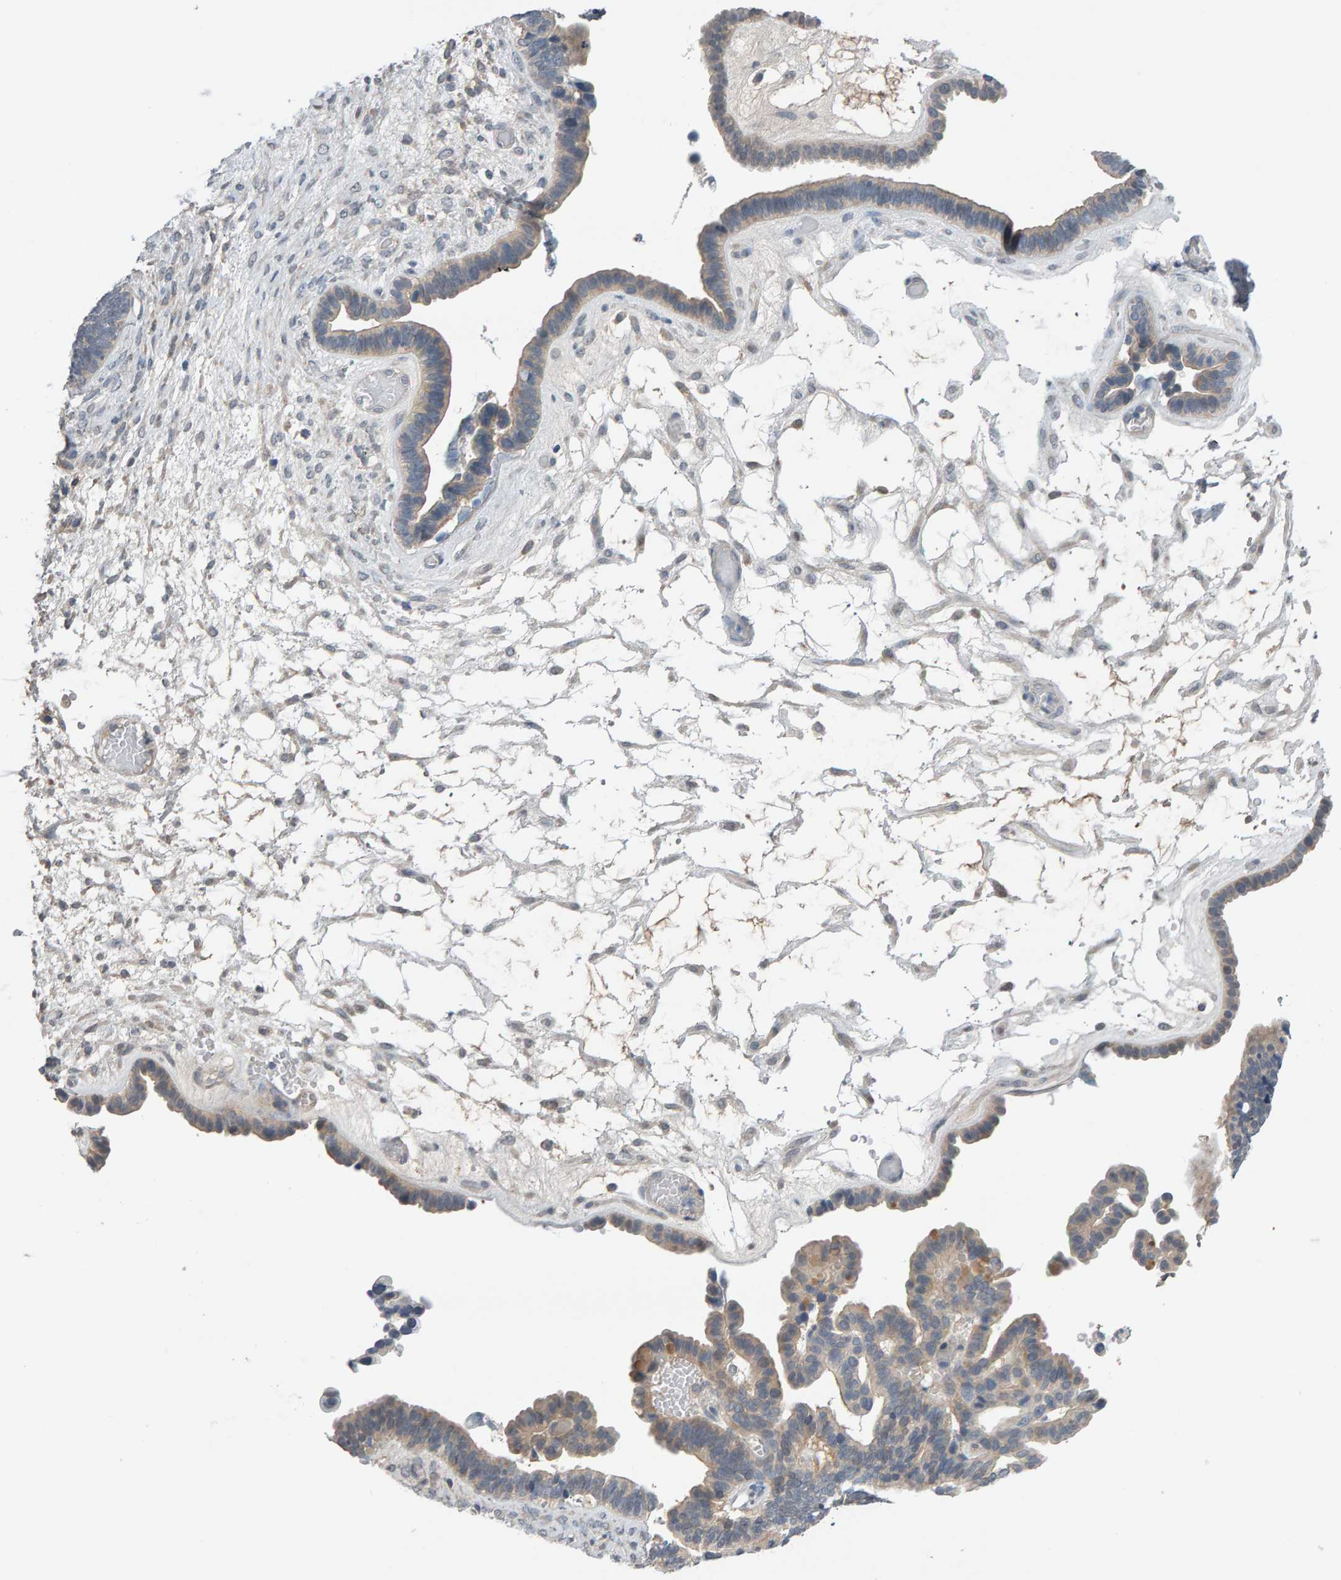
{"staining": {"intensity": "weak", "quantity": "<25%", "location": "cytoplasmic/membranous"}, "tissue": "ovarian cancer", "cell_type": "Tumor cells", "image_type": "cancer", "snomed": [{"axis": "morphology", "description": "Cystadenocarcinoma, serous, NOS"}, {"axis": "topography", "description": "Ovary"}], "caption": "This is an IHC photomicrograph of ovarian cancer (serous cystadenocarcinoma). There is no expression in tumor cells.", "gene": "GFUS", "patient": {"sex": "female", "age": 56}}